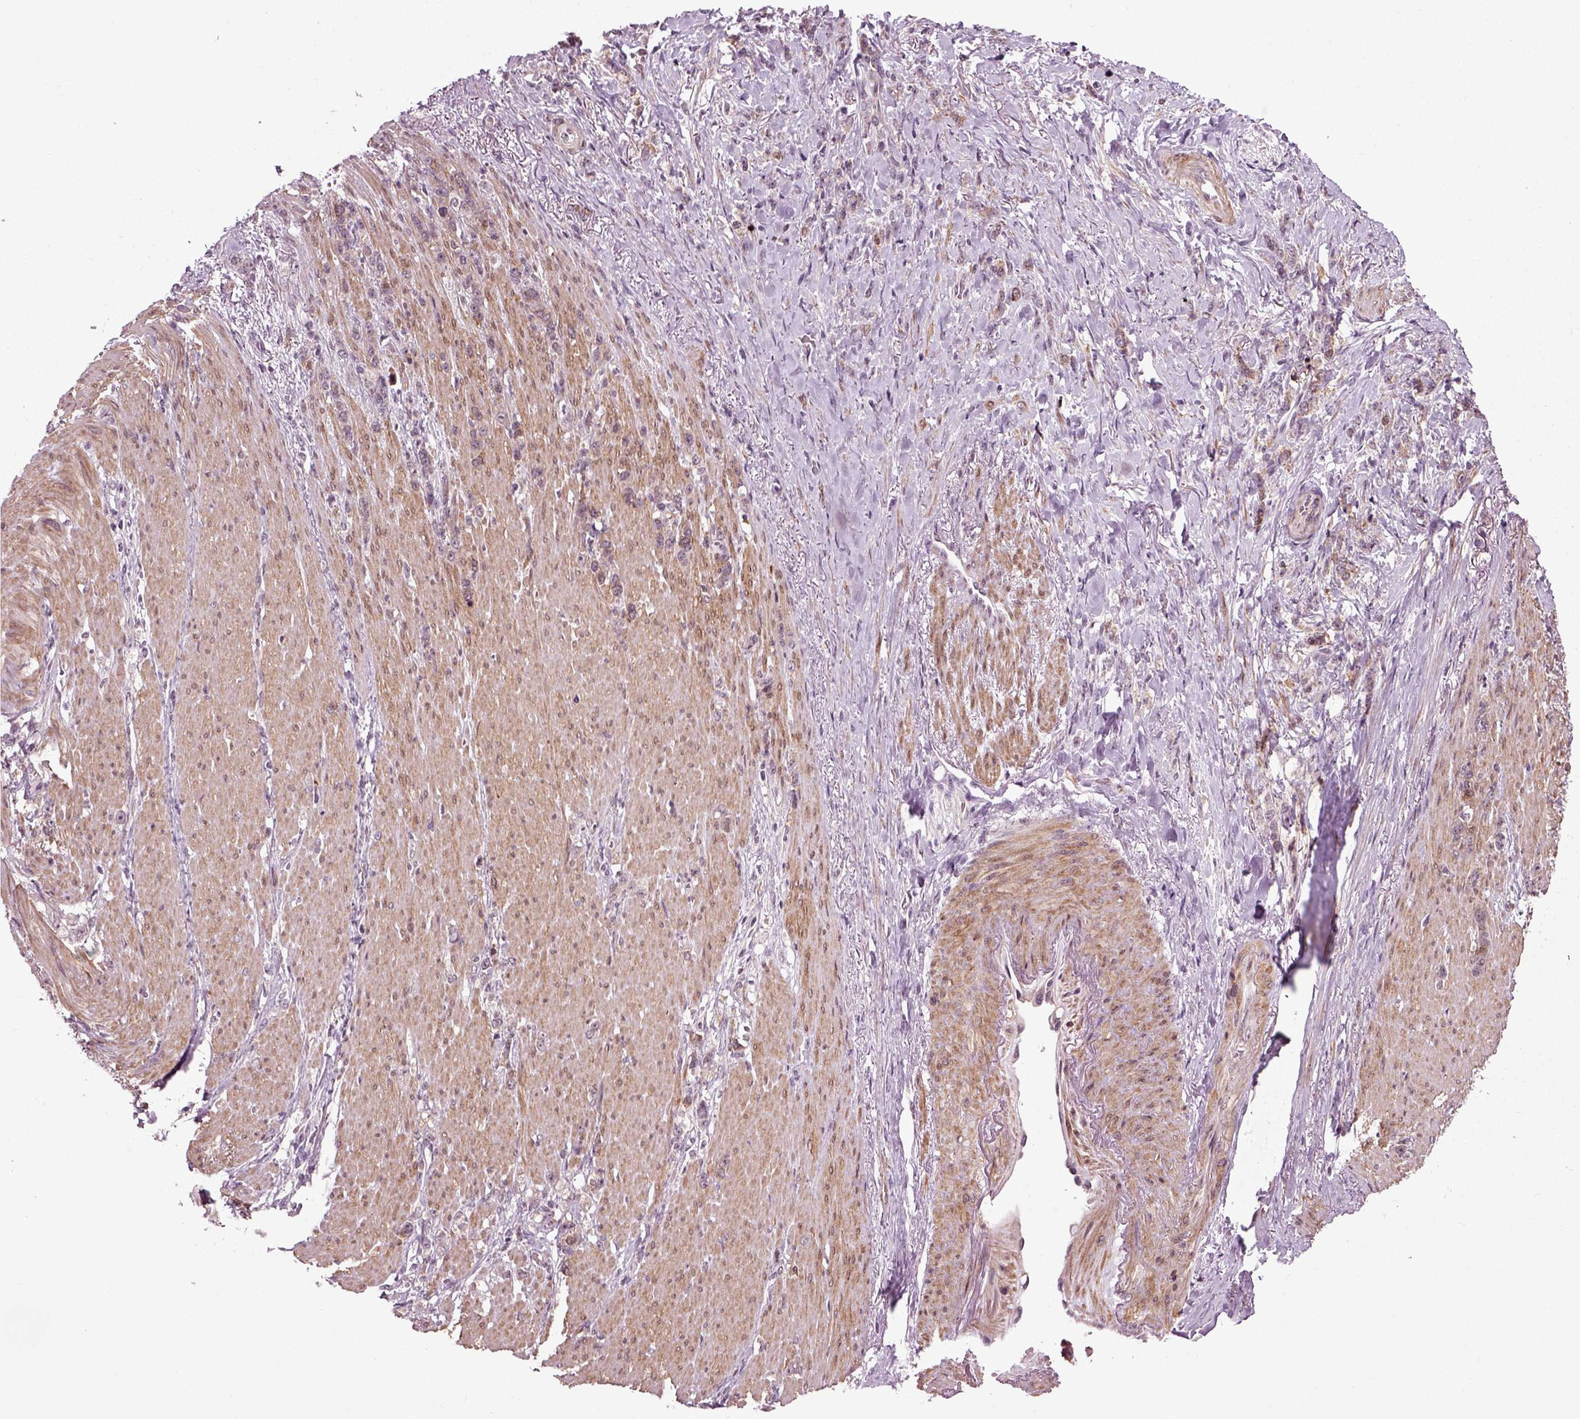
{"staining": {"intensity": "negative", "quantity": "none", "location": "none"}, "tissue": "stomach cancer", "cell_type": "Tumor cells", "image_type": "cancer", "snomed": [{"axis": "morphology", "description": "Adenocarcinoma, NOS"}, {"axis": "topography", "description": "Stomach, lower"}], "caption": "A histopathology image of human stomach cancer (adenocarcinoma) is negative for staining in tumor cells.", "gene": "KNSTRN", "patient": {"sex": "male", "age": 88}}